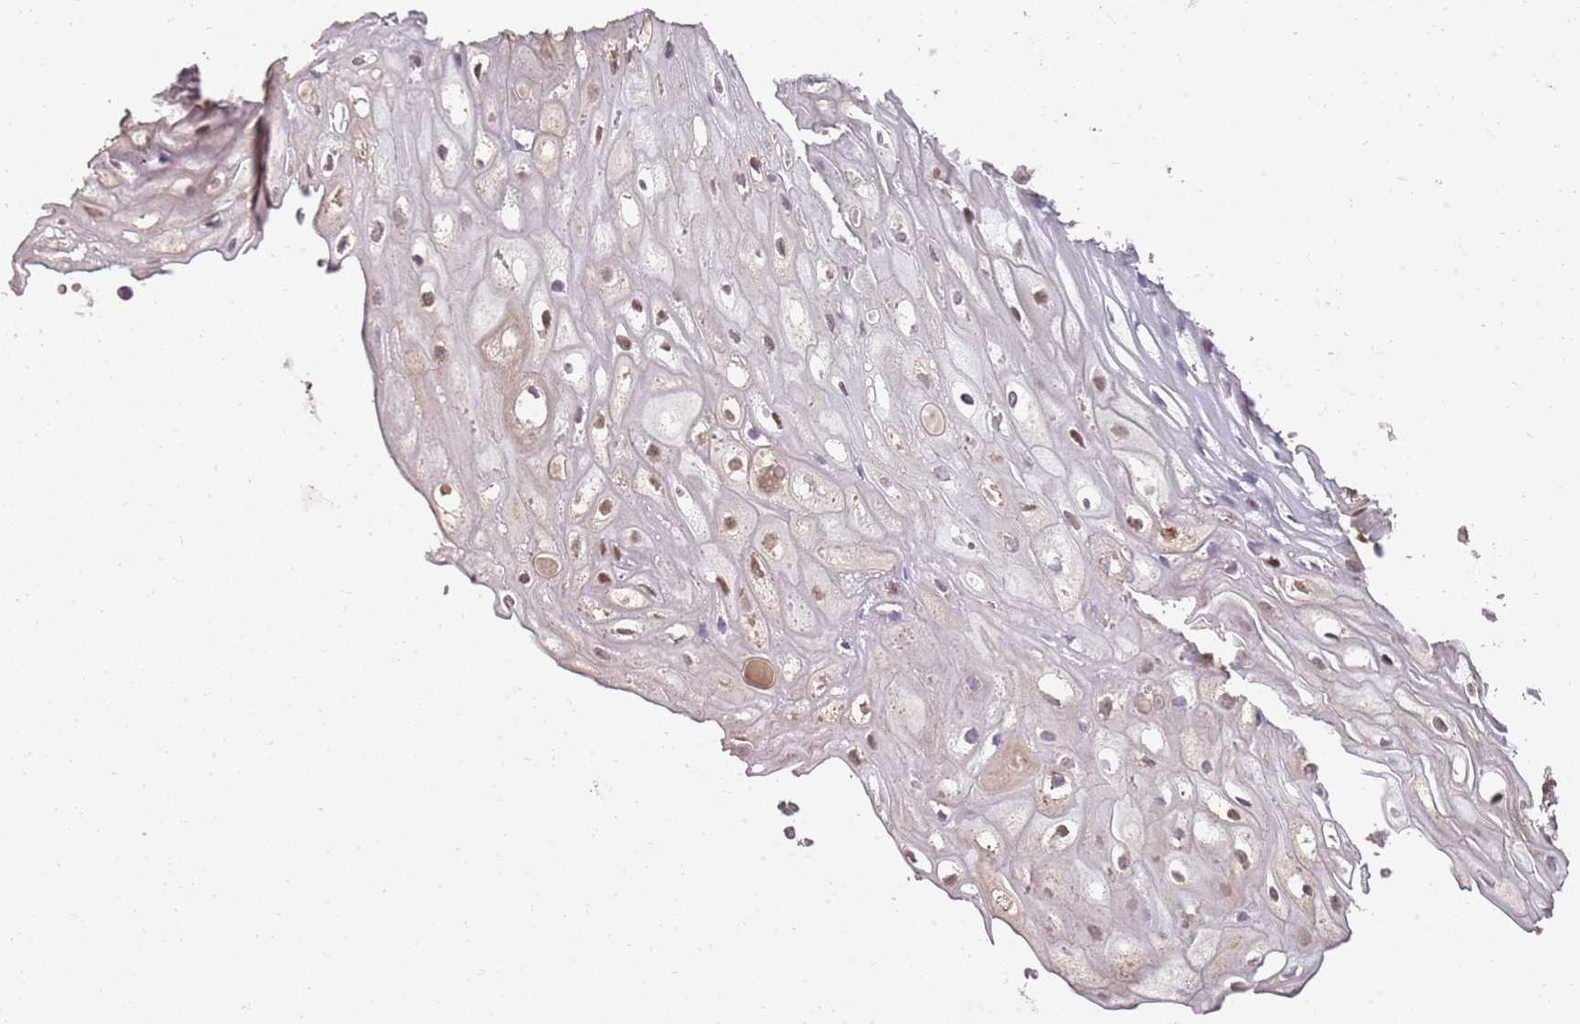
{"staining": {"intensity": "moderate", "quantity": ">75%", "location": "nuclear"}, "tissue": "vagina", "cell_type": "Squamous epithelial cells", "image_type": "normal", "snomed": [{"axis": "morphology", "description": "Normal tissue, NOS"}, {"axis": "topography", "description": "Vagina"}], "caption": "There is medium levels of moderate nuclear positivity in squamous epithelial cells of unremarkable vagina, as demonstrated by immunohistochemical staining (brown color).", "gene": "ARL14EP", "patient": {"sex": "female", "age": 60}}